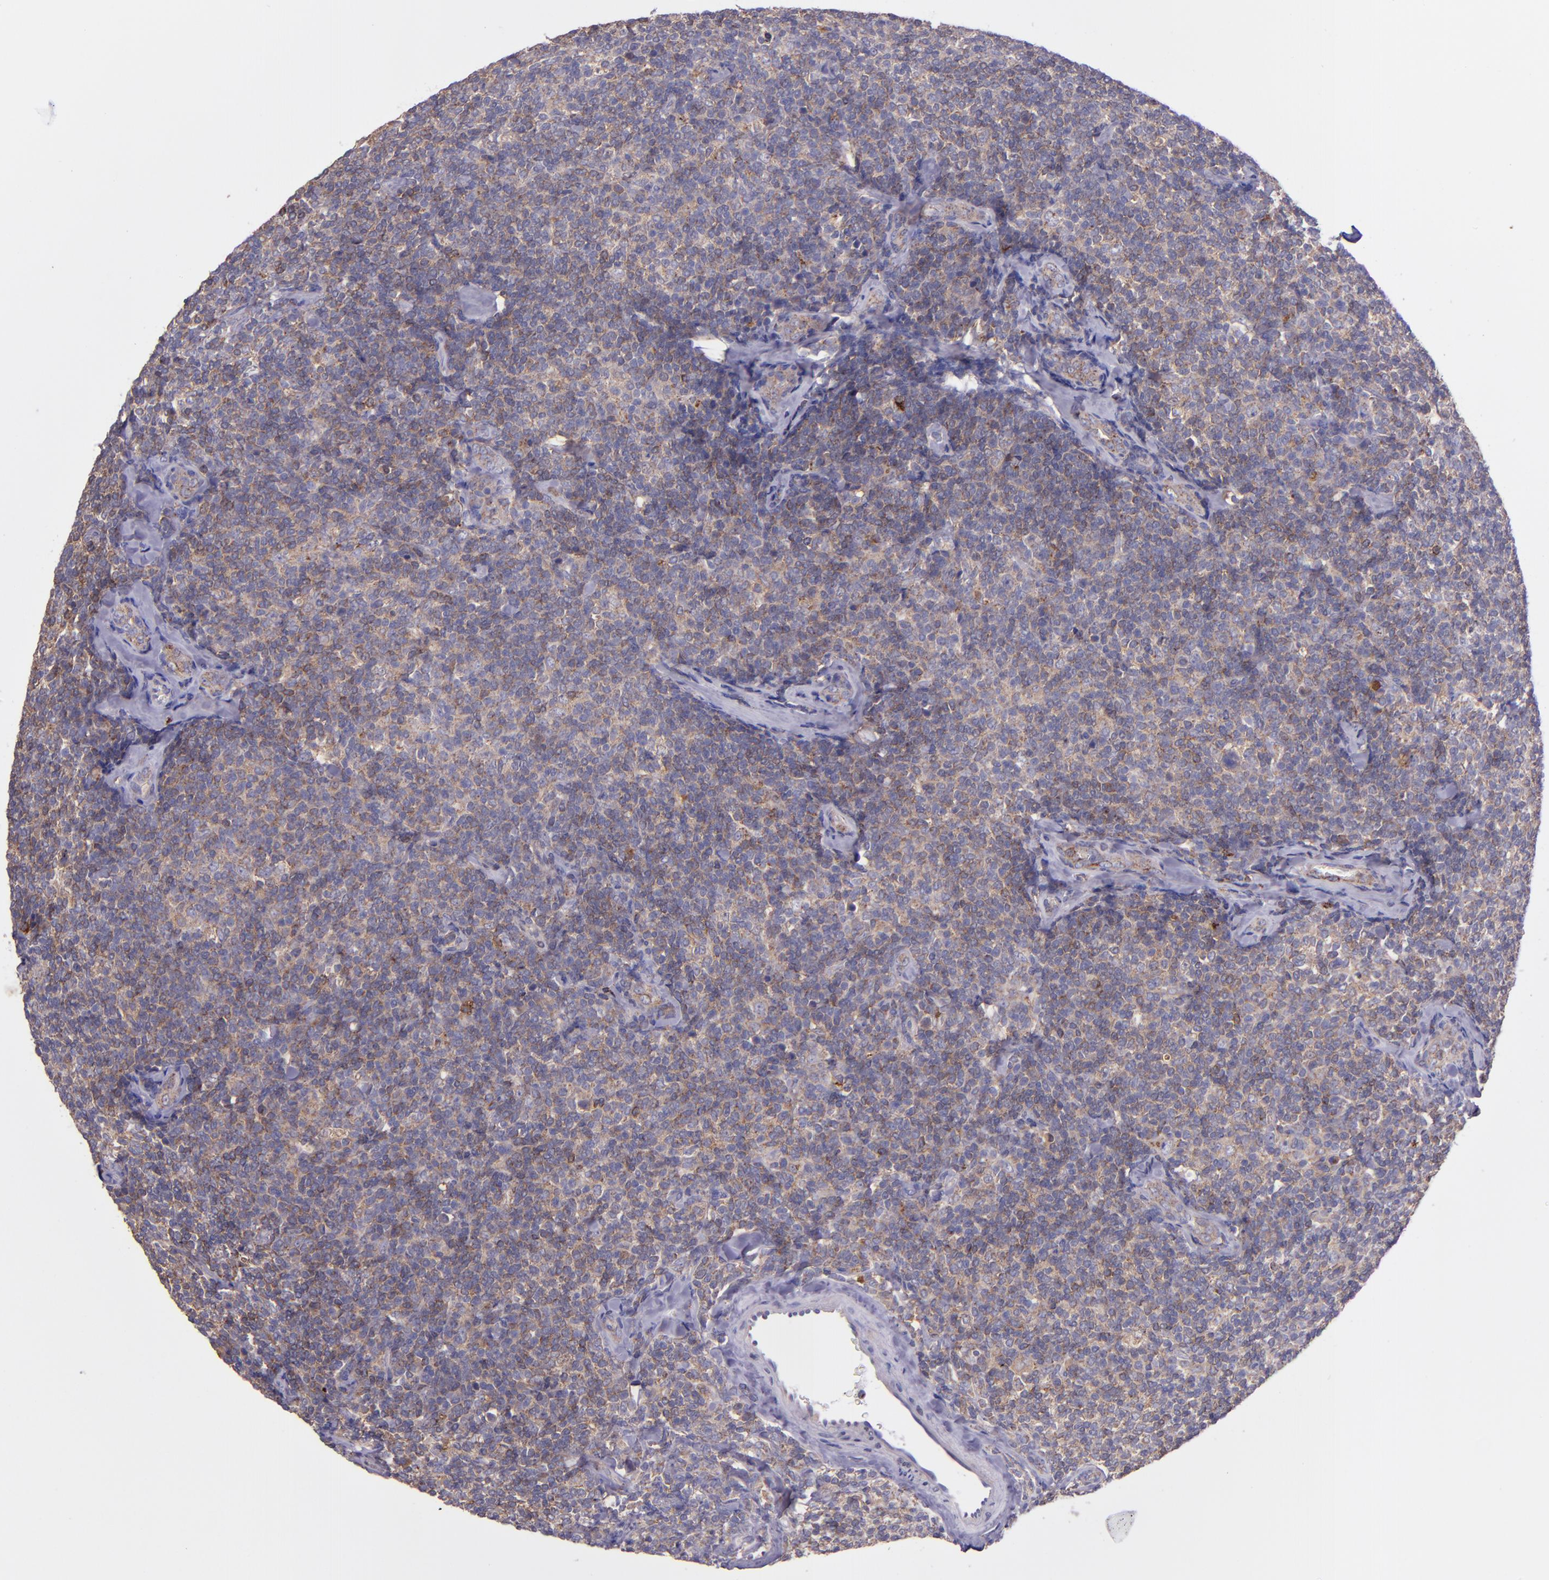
{"staining": {"intensity": "weak", "quantity": "25%-75%", "location": "cytoplasmic/membranous"}, "tissue": "lymphoma", "cell_type": "Tumor cells", "image_type": "cancer", "snomed": [{"axis": "morphology", "description": "Malignant lymphoma, non-Hodgkin's type, Low grade"}, {"axis": "topography", "description": "Lymph node"}], "caption": "Human malignant lymphoma, non-Hodgkin's type (low-grade) stained for a protein (brown) reveals weak cytoplasmic/membranous positive staining in about 25%-75% of tumor cells.", "gene": "WASHC1", "patient": {"sex": "female", "age": 56}}